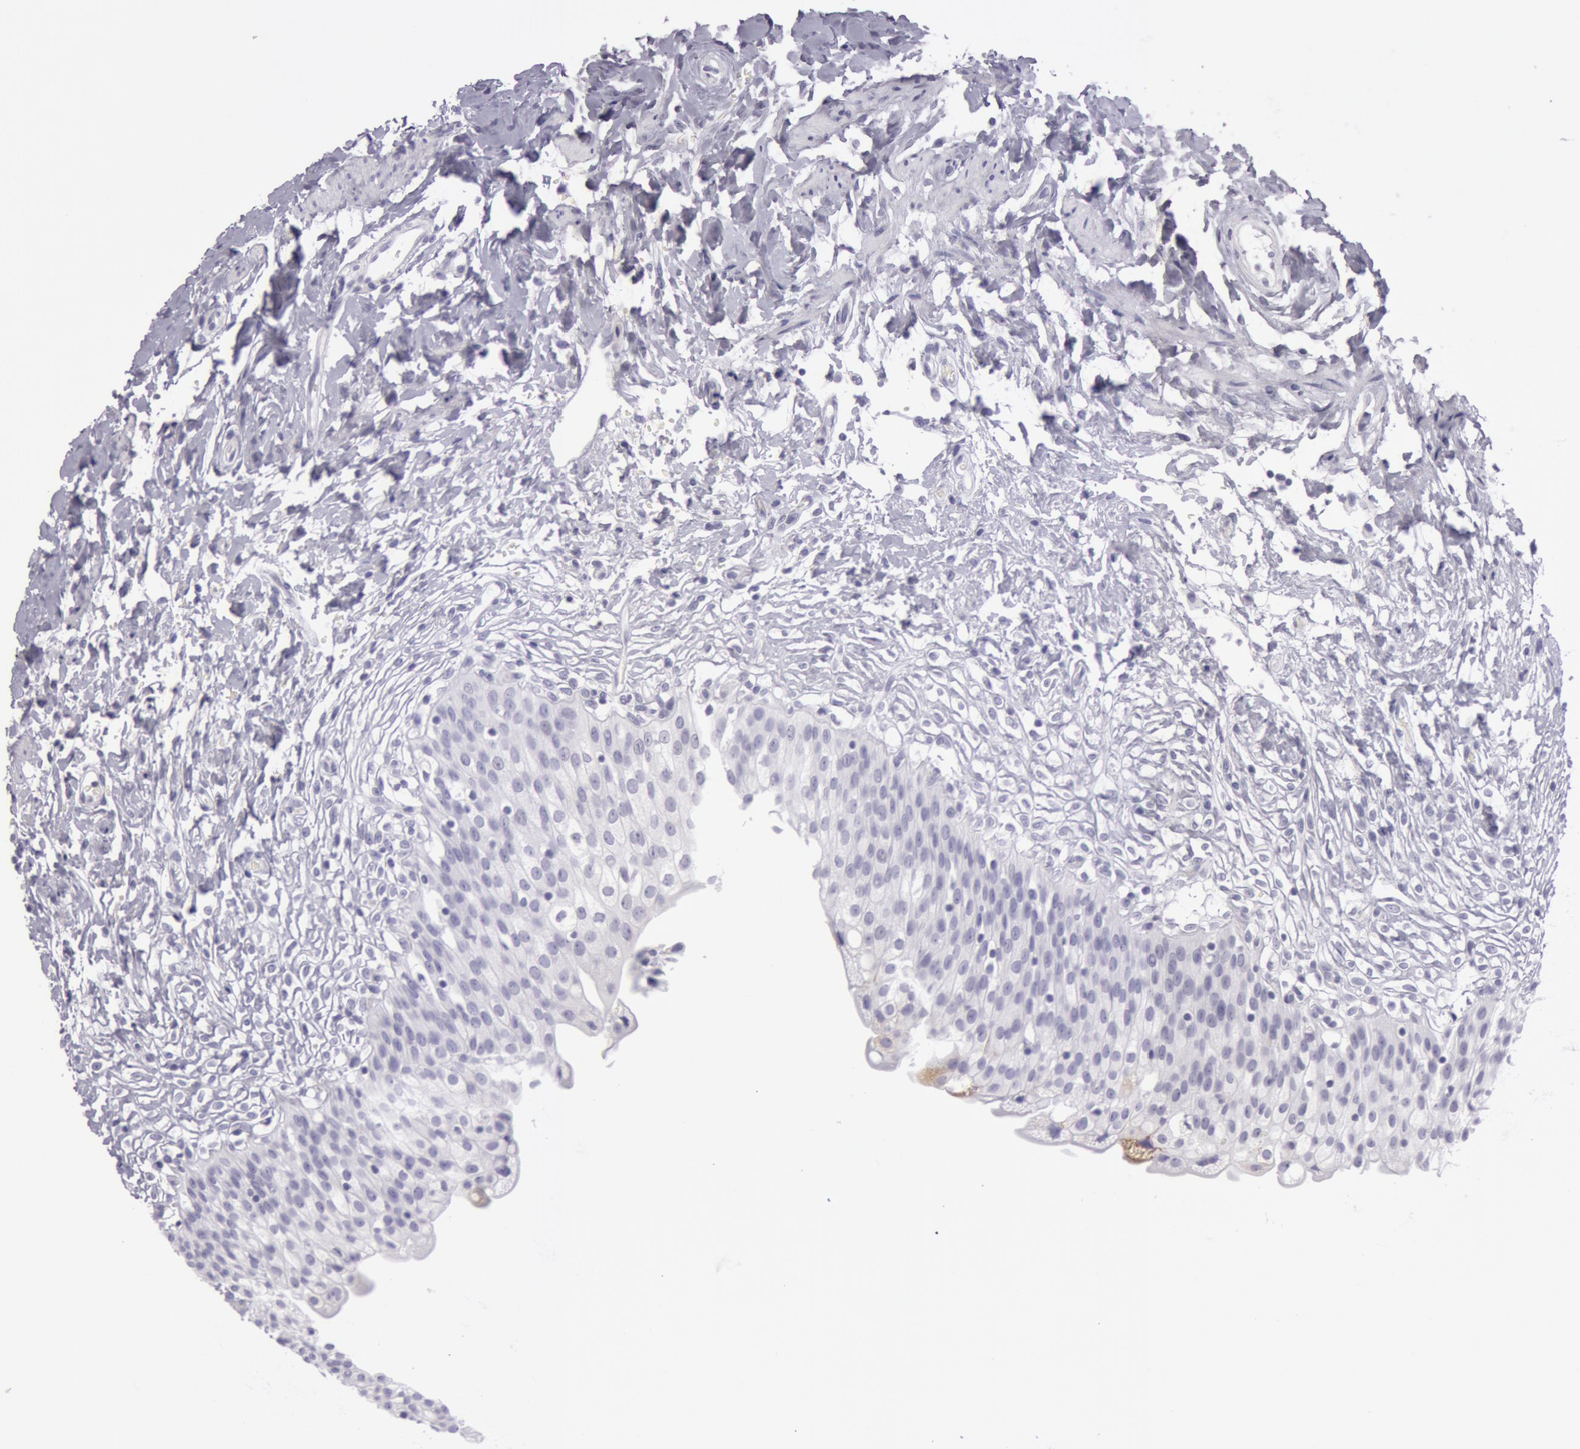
{"staining": {"intensity": "negative", "quantity": "none", "location": "none"}, "tissue": "urinary bladder", "cell_type": "Urothelial cells", "image_type": "normal", "snomed": [{"axis": "morphology", "description": "Normal tissue, NOS"}, {"axis": "topography", "description": "Urinary bladder"}], "caption": "This is a photomicrograph of IHC staining of benign urinary bladder, which shows no staining in urothelial cells. The staining is performed using DAB (3,3'-diaminobenzidine) brown chromogen with nuclei counter-stained in using hematoxylin.", "gene": "AMACR", "patient": {"sex": "female", "age": 80}}